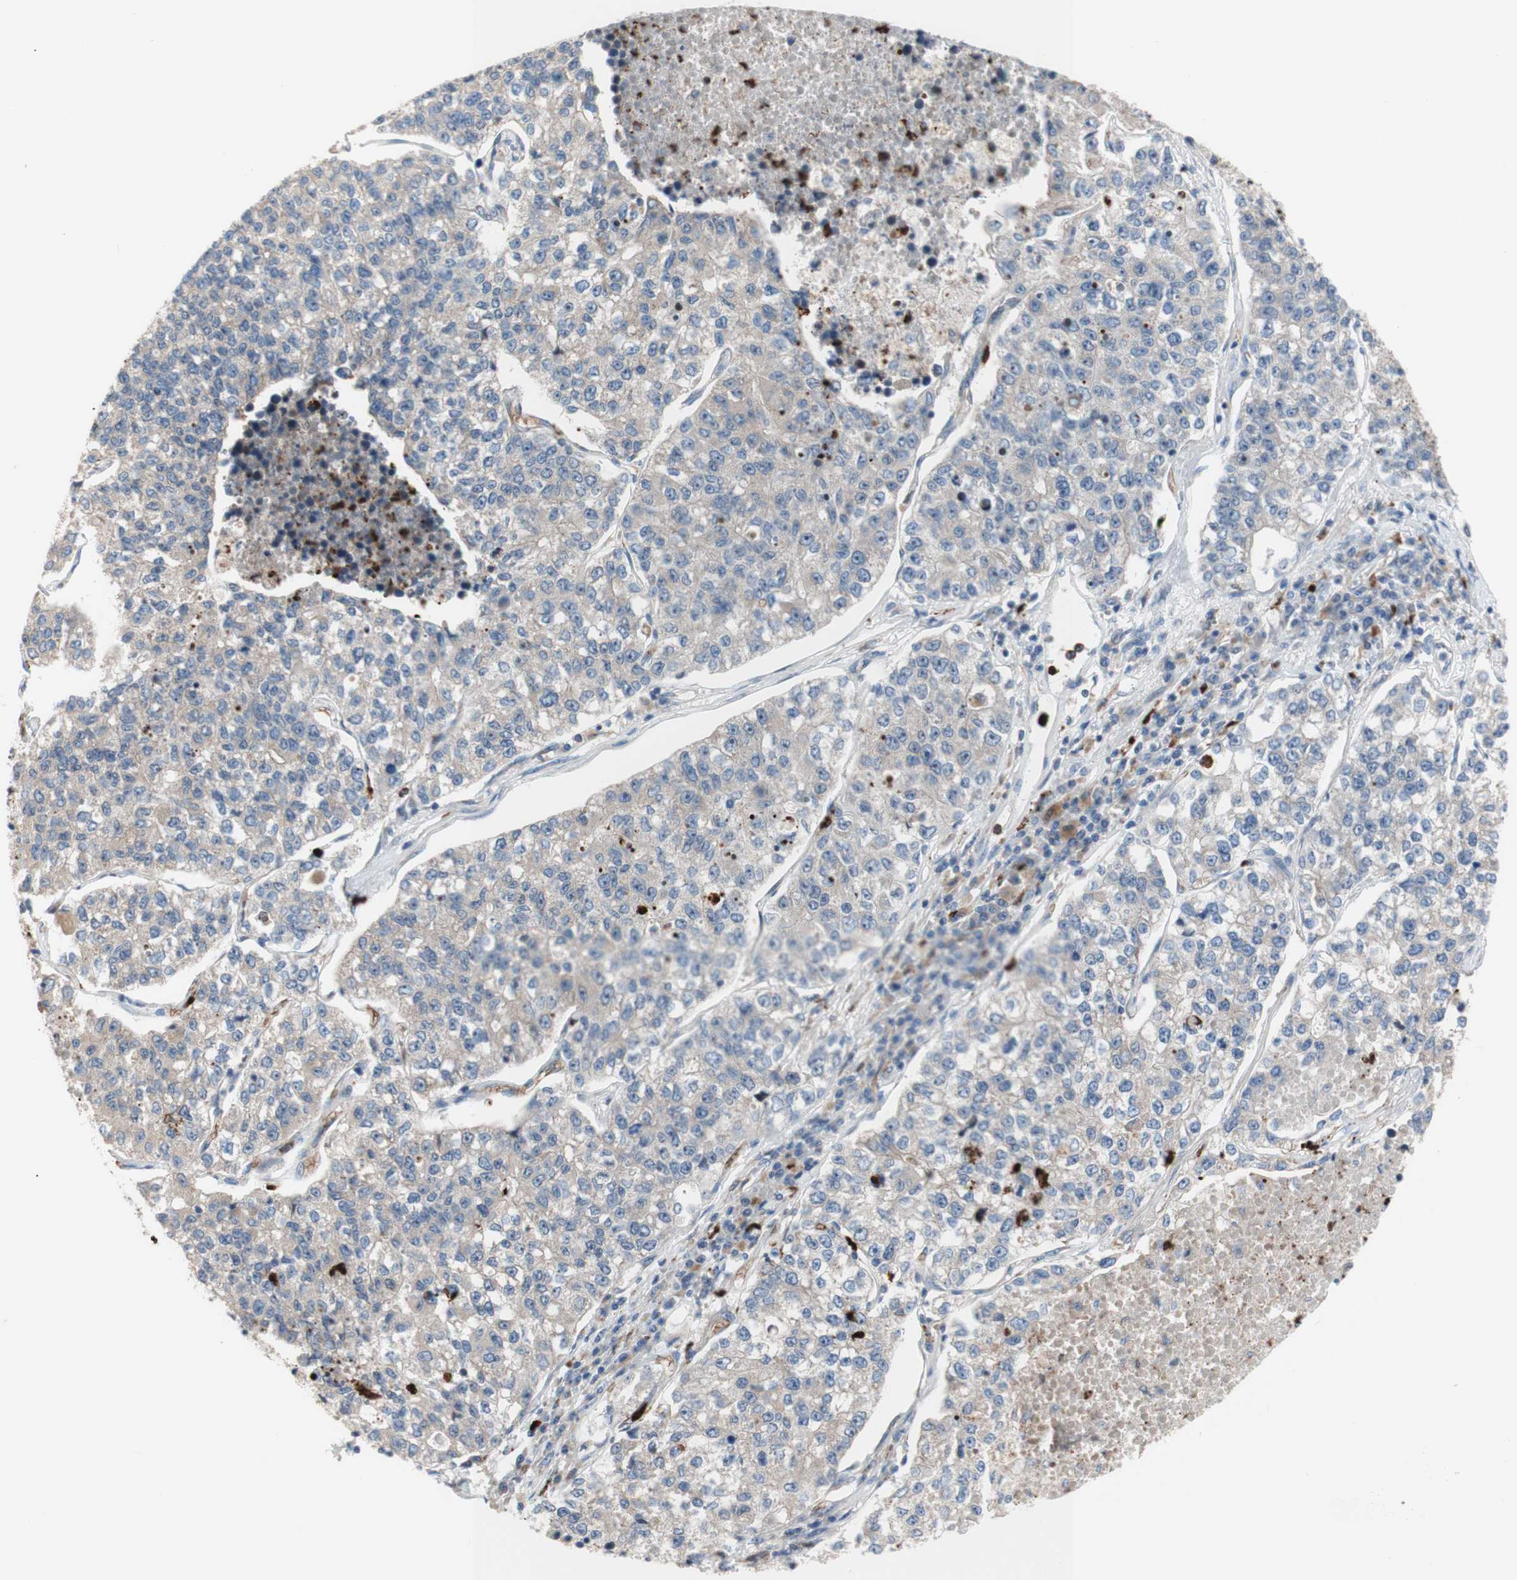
{"staining": {"intensity": "negative", "quantity": "none", "location": "none"}, "tissue": "lung cancer", "cell_type": "Tumor cells", "image_type": "cancer", "snomed": [{"axis": "morphology", "description": "Adenocarcinoma, NOS"}, {"axis": "topography", "description": "Lung"}], "caption": "Image shows no significant protein positivity in tumor cells of lung cancer (adenocarcinoma).", "gene": "USP9X", "patient": {"sex": "male", "age": 49}}